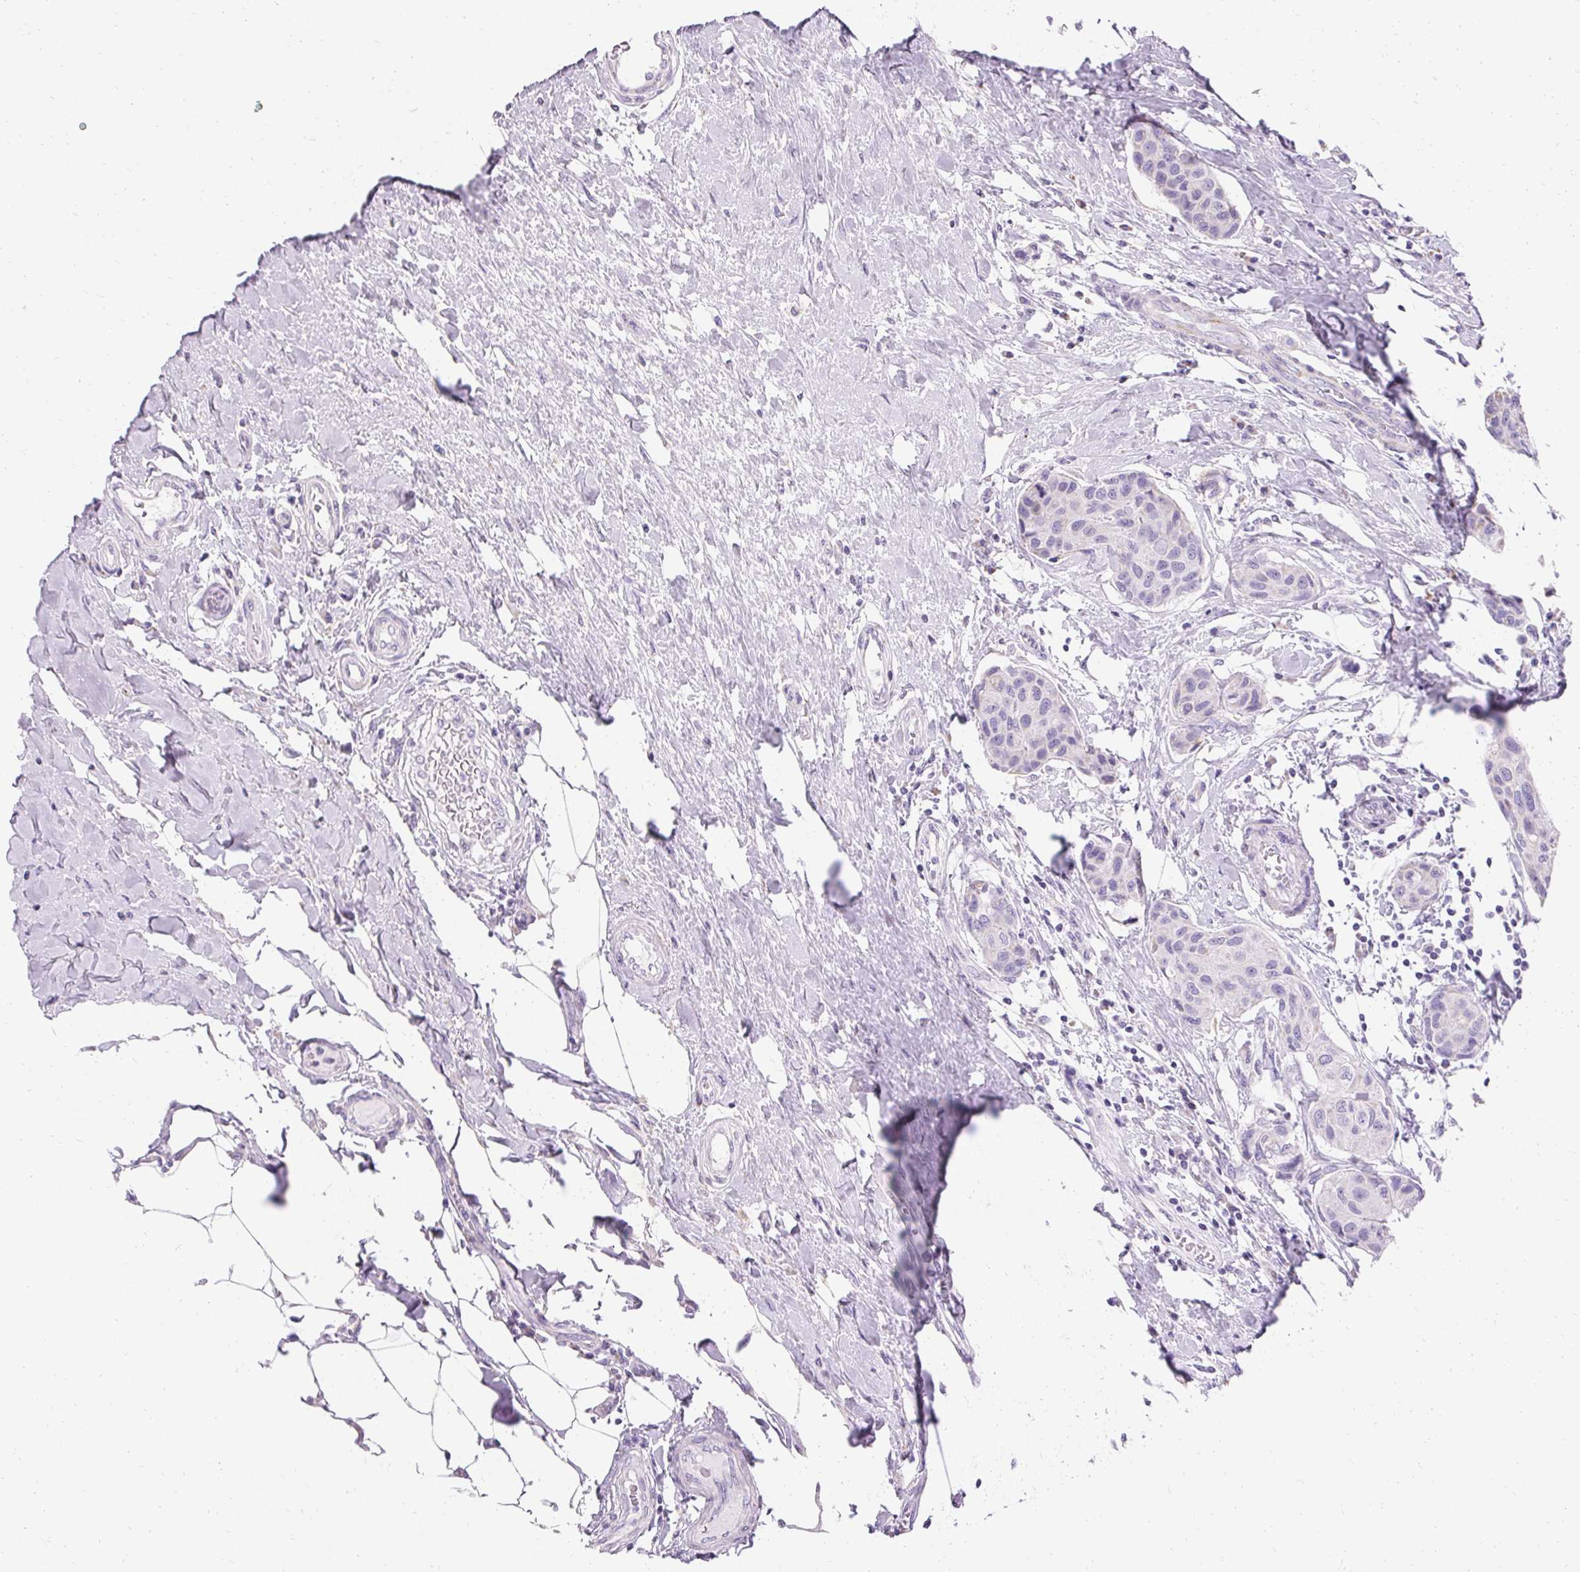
{"staining": {"intensity": "negative", "quantity": "none", "location": "none"}, "tissue": "breast cancer", "cell_type": "Tumor cells", "image_type": "cancer", "snomed": [{"axis": "morphology", "description": "Duct carcinoma"}, {"axis": "topography", "description": "Breast"}], "caption": "Tumor cells show no significant protein positivity in invasive ductal carcinoma (breast).", "gene": "ASGR2", "patient": {"sex": "female", "age": 80}}